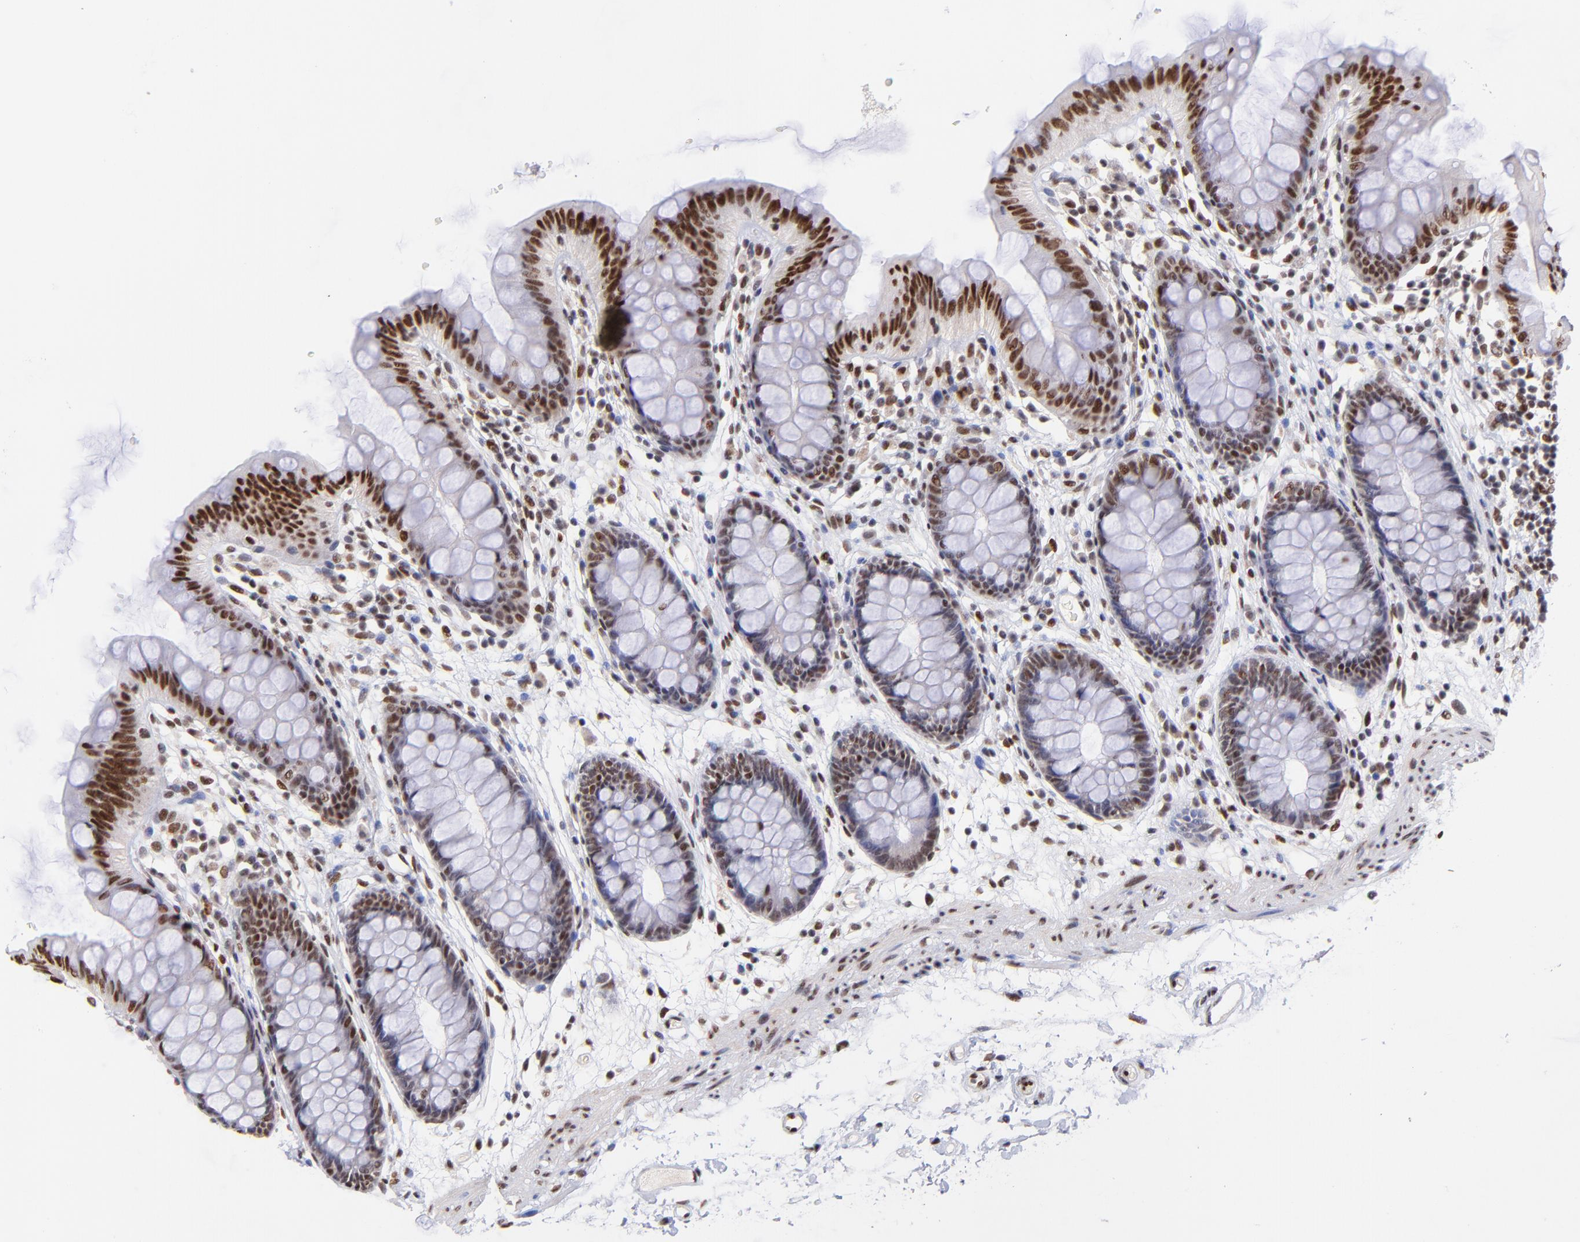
{"staining": {"intensity": "moderate", "quantity": ">75%", "location": "nuclear"}, "tissue": "colon", "cell_type": "Endothelial cells", "image_type": "normal", "snomed": [{"axis": "morphology", "description": "Normal tissue, NOS"}, {"axis": "topography", "description": "Smooth muscle"}, {"axis": "topography", "description": "Colon"}], "caption": "A brown stain shows moderate nuclear positivity of a protein in endothelial cells of benign human colon.", "gene": "MIDEAS", "patient": {"sex": "male", "age": 67}}